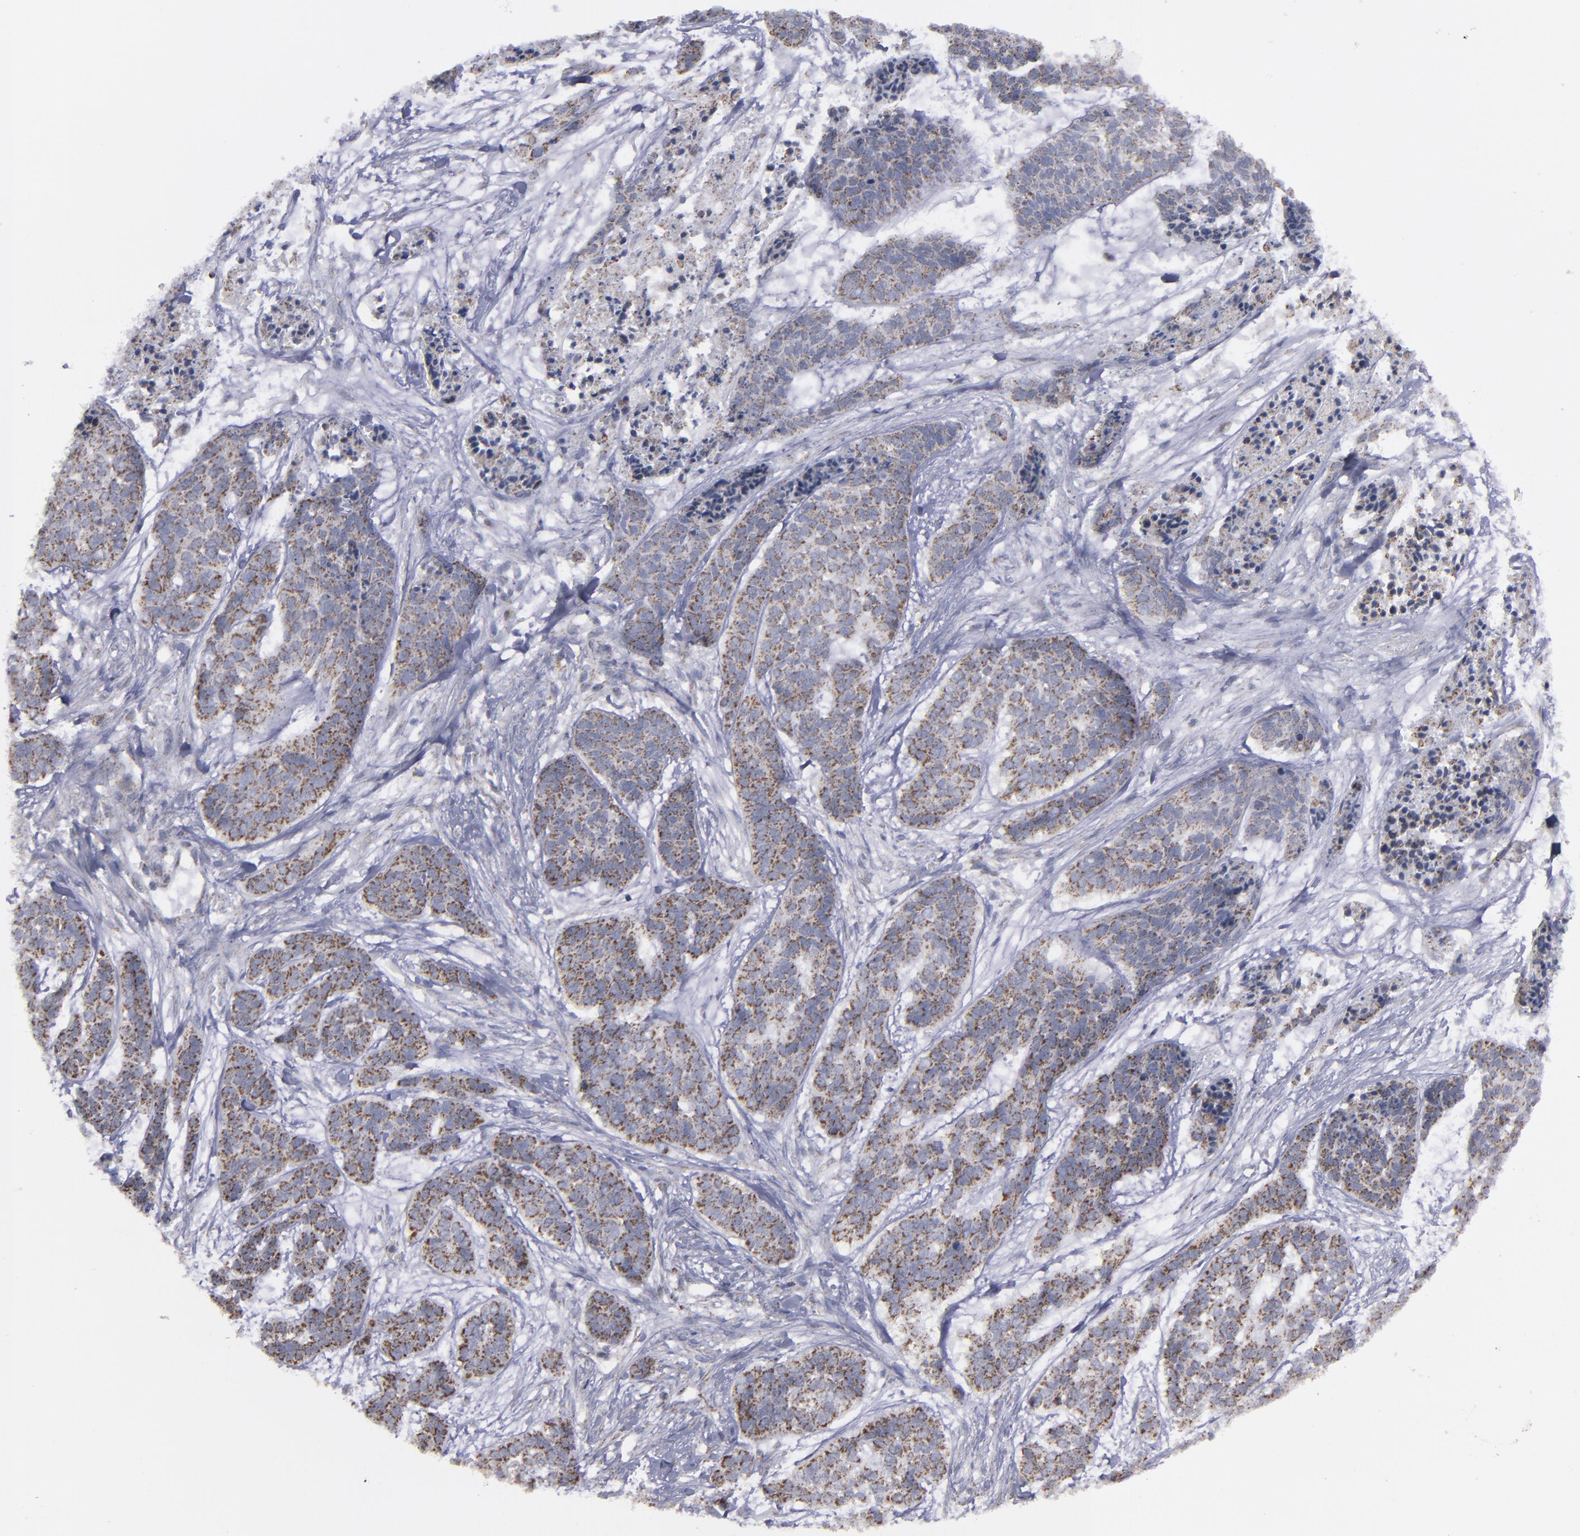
{"staining": {"intensity": "moderate", "quantity": "25%-75%", "location": "cytoplasmic/membranous"}, "tissue": "skin cancer", "cell_type": "Tumor cells", "image_type": "cancer", "snomed": [{"axis": "morphology", "description": "Basal cell carcinoma"}, {"axis": "topography", "description": "Skin"}], "caption": "Immunohistochemistry micrograph of human skin basal cell carcinoma stained for a protein (brown), which displays medium levels of moderate cytoplasmic/membranous positivity in approximately 25%-75% of tumor cells.", "gene": "MYOM2", "patient": {"sex": "female", "age": 64}}